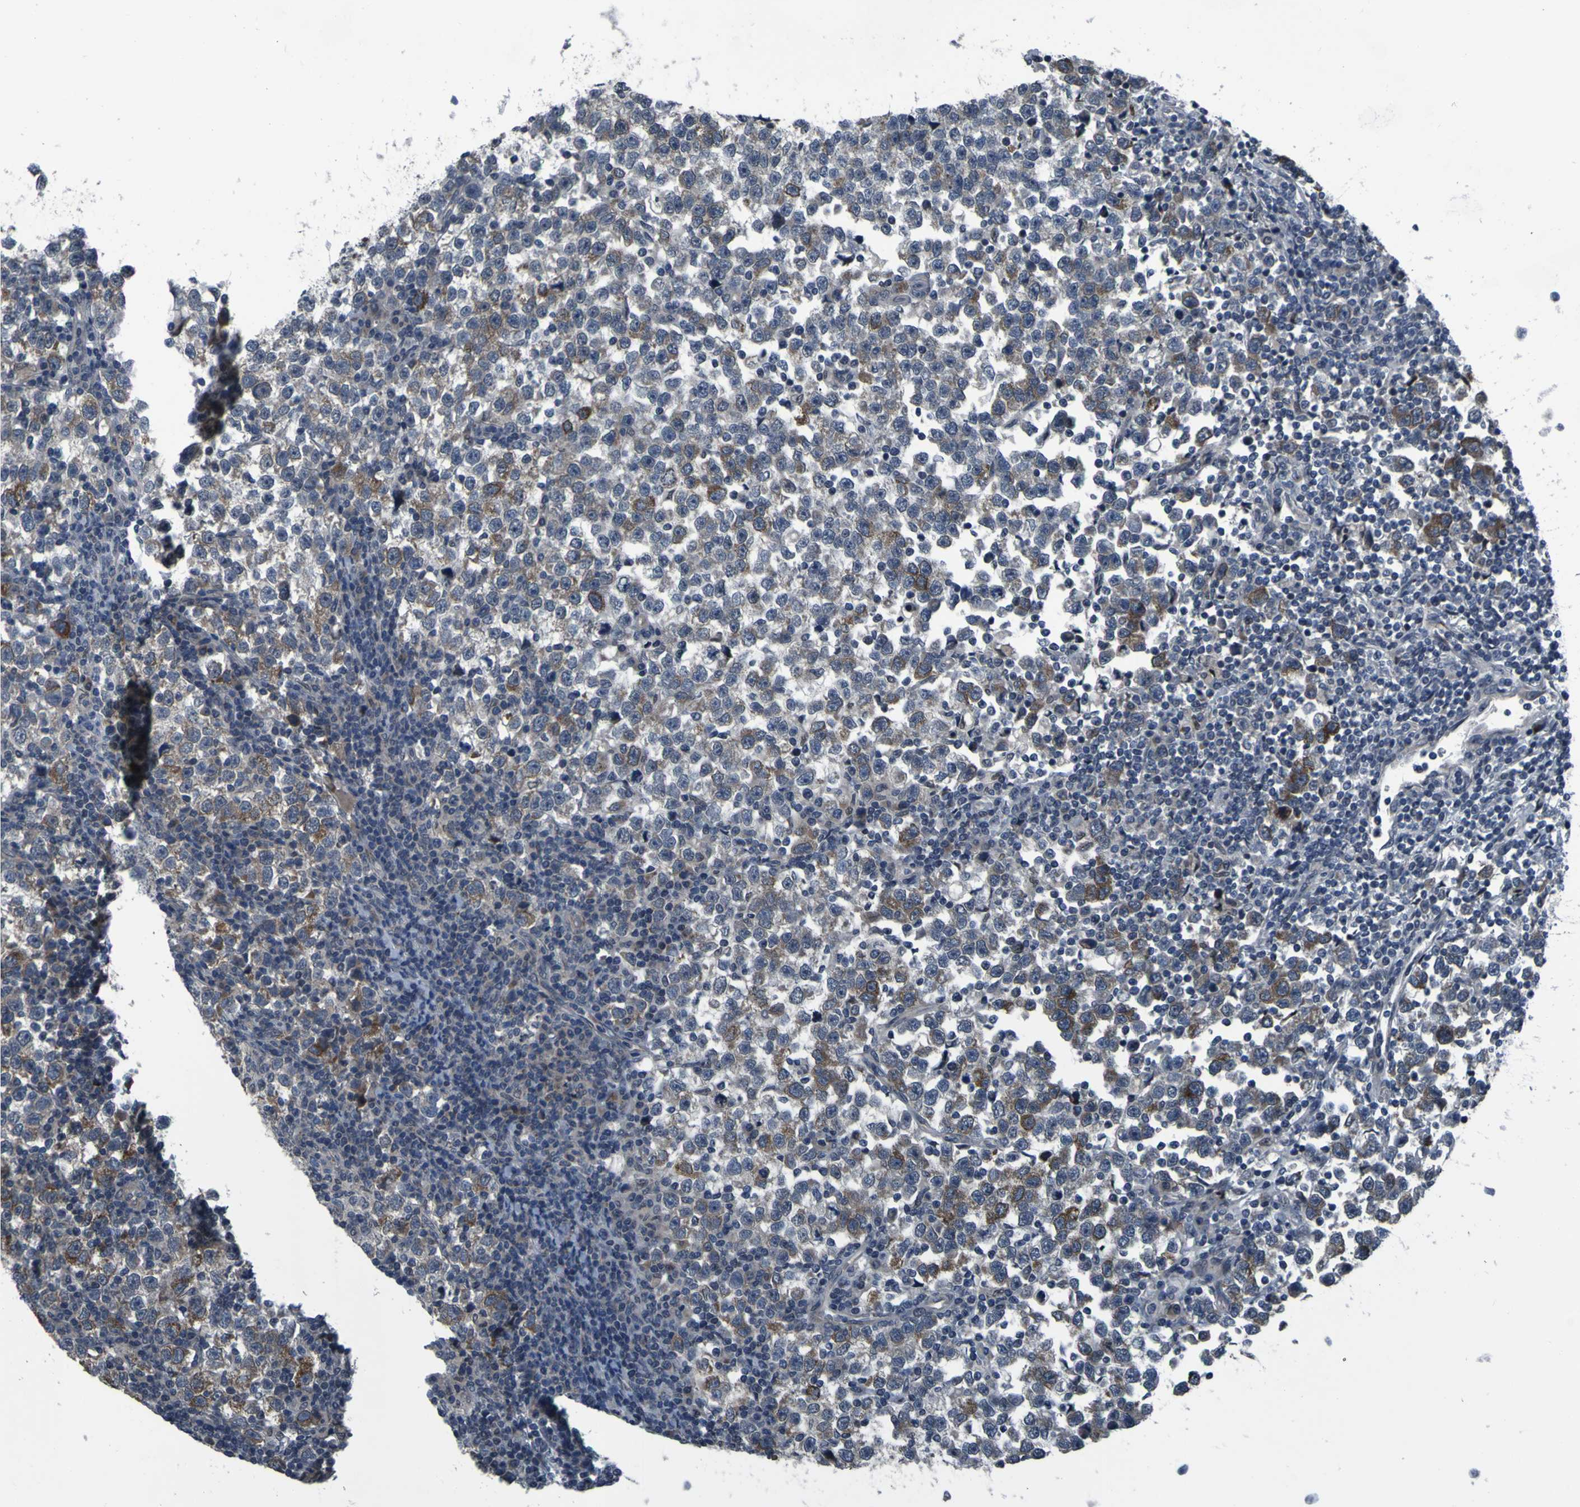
{"staining": {"intensity": "moderate", "quantity": "<25%", "location": "cytoplasmic/membranous"}, "tissue": "testis cancer", "cell_type": "Tumor cells", "image_type": "cancer", "snomed": [{"axis": "morphology", "description": "Seminoma, NOS"}, {"axis": "topography", "description": "Testis"}], "caption": "Brown immunohistochemical staining in human testis seminoma reveals moderate cytoplasmic/membranous staining in approximately <25% of tumor cells.", "gene": "OSTM1", "patient": {"sex": "male", "age": 43}}